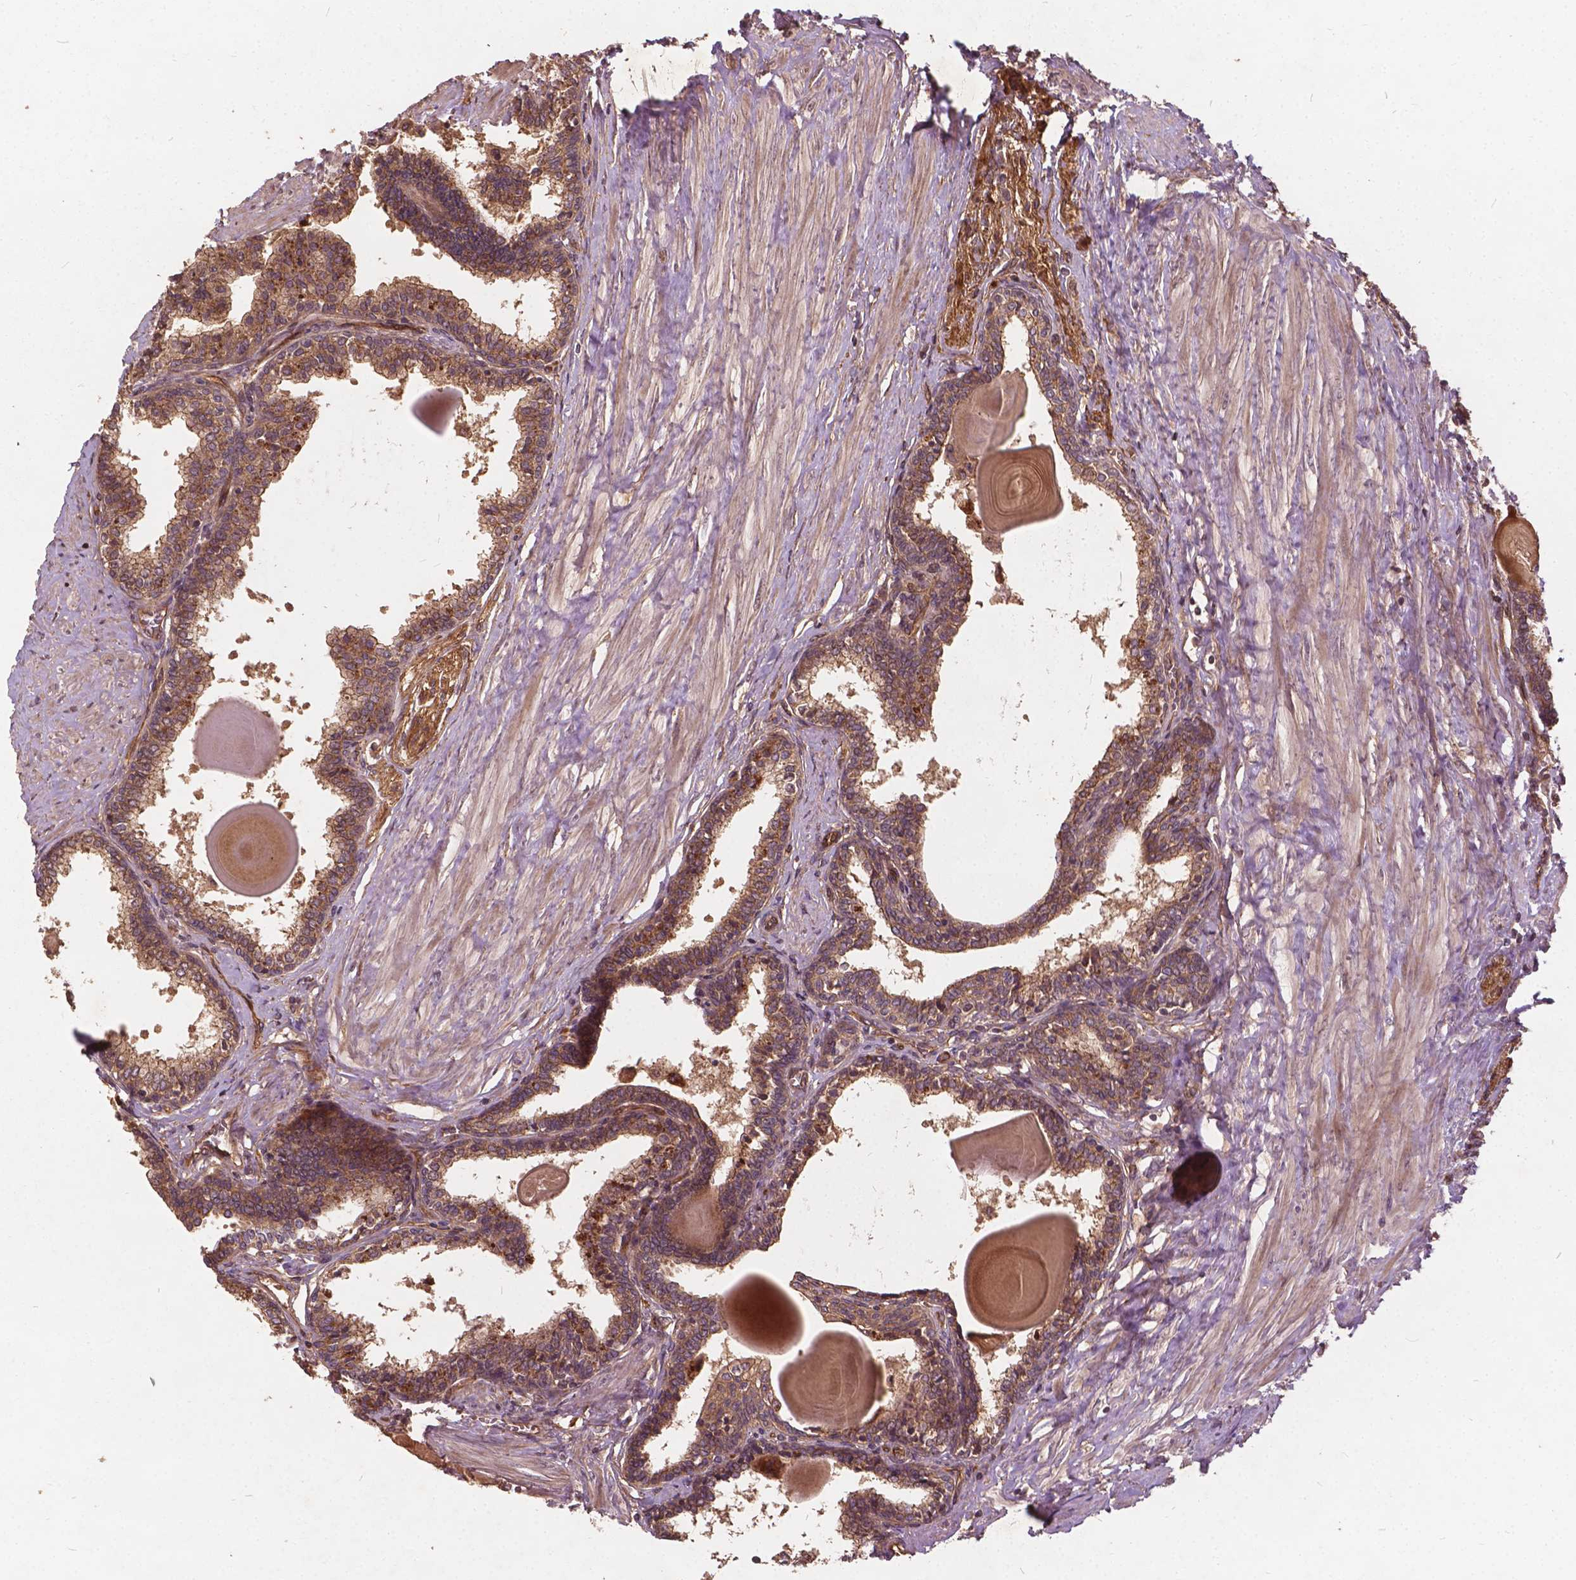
{"staining": {"intensity": "moderate", "quantity": ">75%", "location": "cytoplasmic/membranous"}, "tissue": "prostate", "cell_type": "Glandular cells", "image_type": "normal", "snomed": [{"axis": "morphology", "description": "Normal tissue, NOS"}, {"axis": "topography", "description": "Prostate"}], "caption": "Immunohistochemistry (IHC) staining of unremarkable prostate, which reveals medium levels of moderate cytoplasmic/membranous expression in approximately >75% of glandular cells indicating moderate cytoplasmic/membranous protein expression. The staining was performed using DAB (3,3'-diaminobenzidine) (brown) for protein detection and nuclei were counterstained in hematoxylin (blue).", "gene": "UBXN2A", "patient": {"sex": "male", "age": 55}}